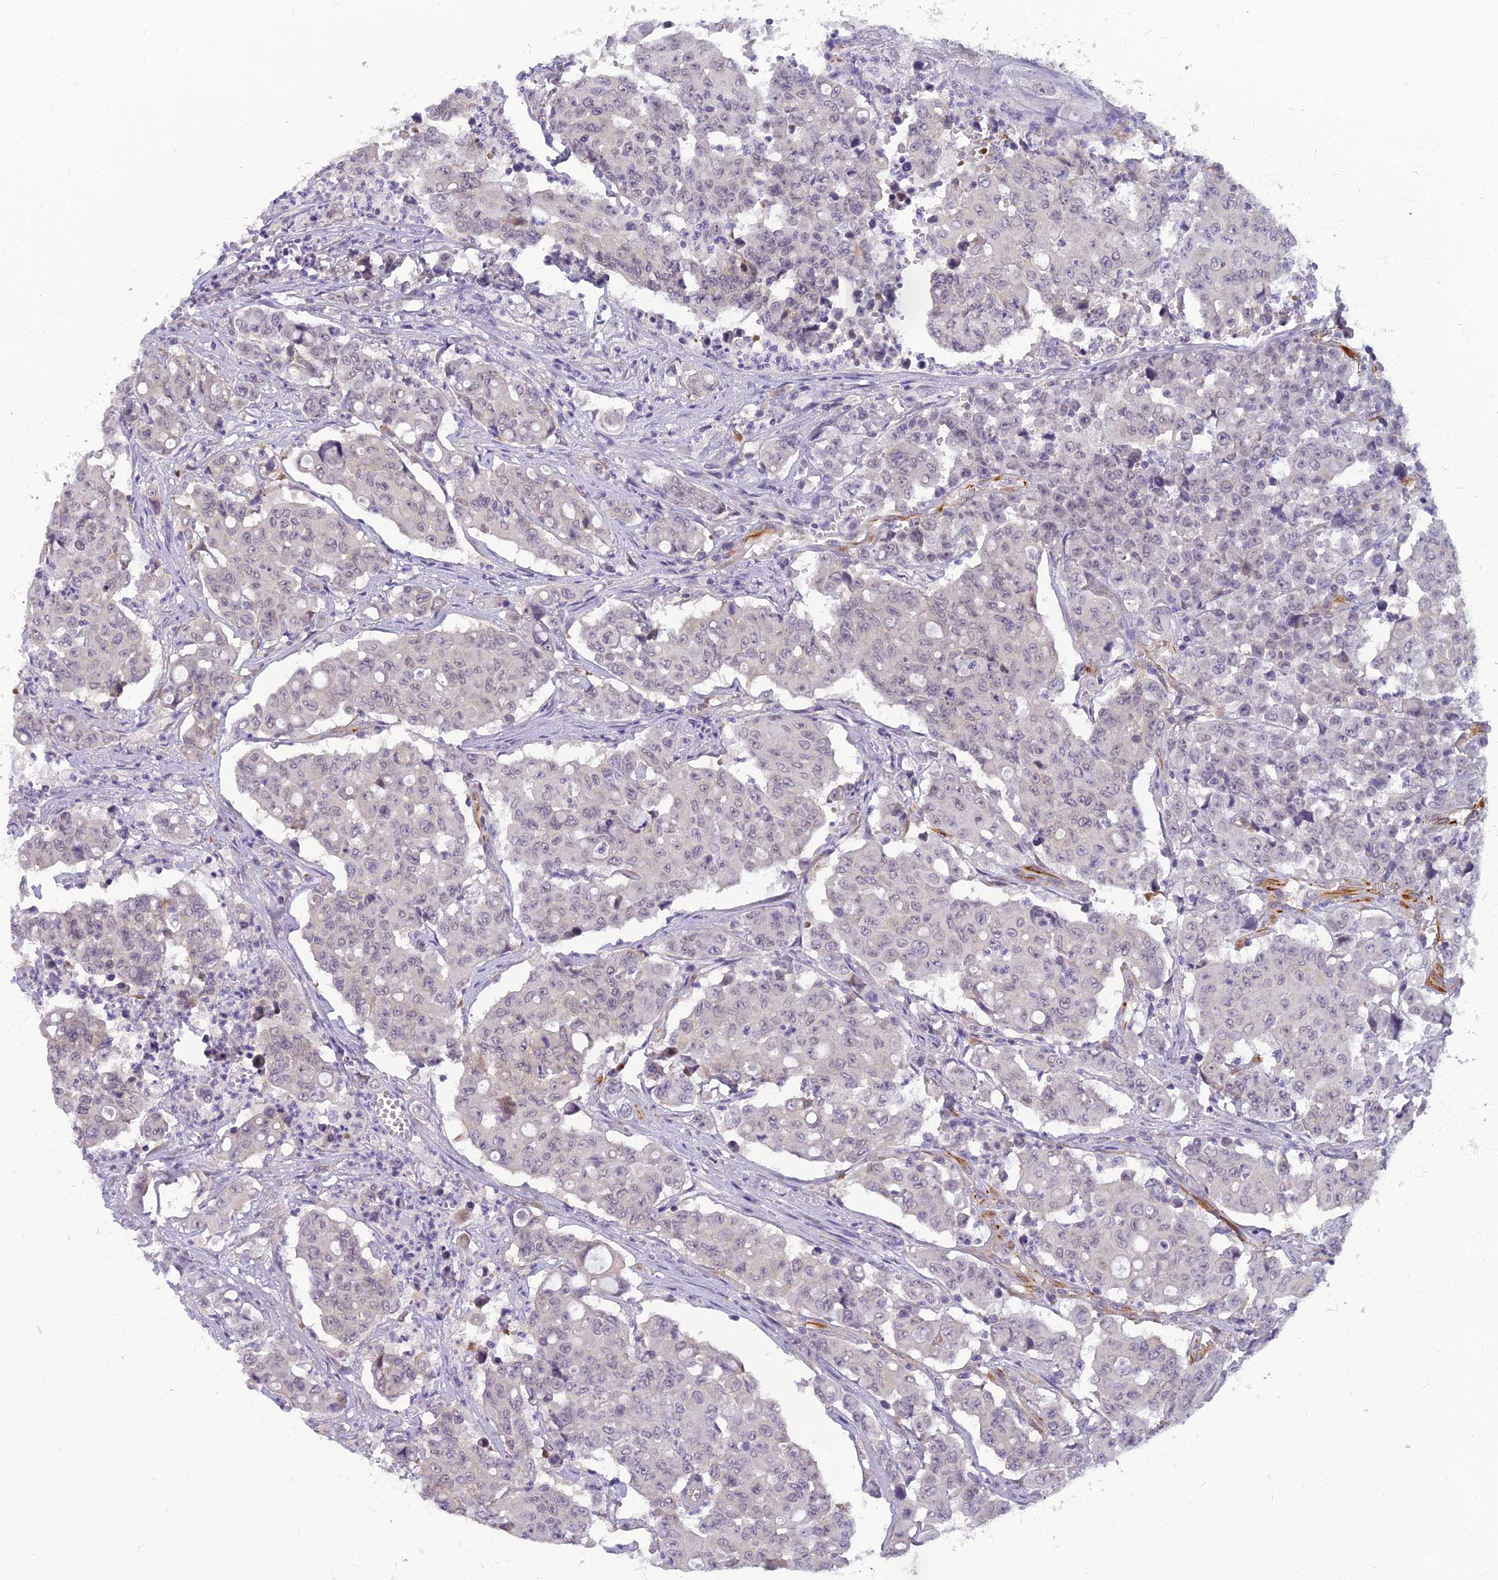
{"staining": {"intensity": "negative", "quantity": "none", "location": "none"}, "tissue": "colorectal cancer", "cell_type": "Tumor cells", "image_type": "cancer", "snomed": [{"axis": "morphology", "description": "Adenocarcinoma, NOS"}, {"axis": "topography", "description": "Colon"}], "caption": "There is no significant staining in tumor cells of colorectal cancer (adenocarcinoma).", "gene": "RGL3", "patient": {"sex": "male", "age": 51}}